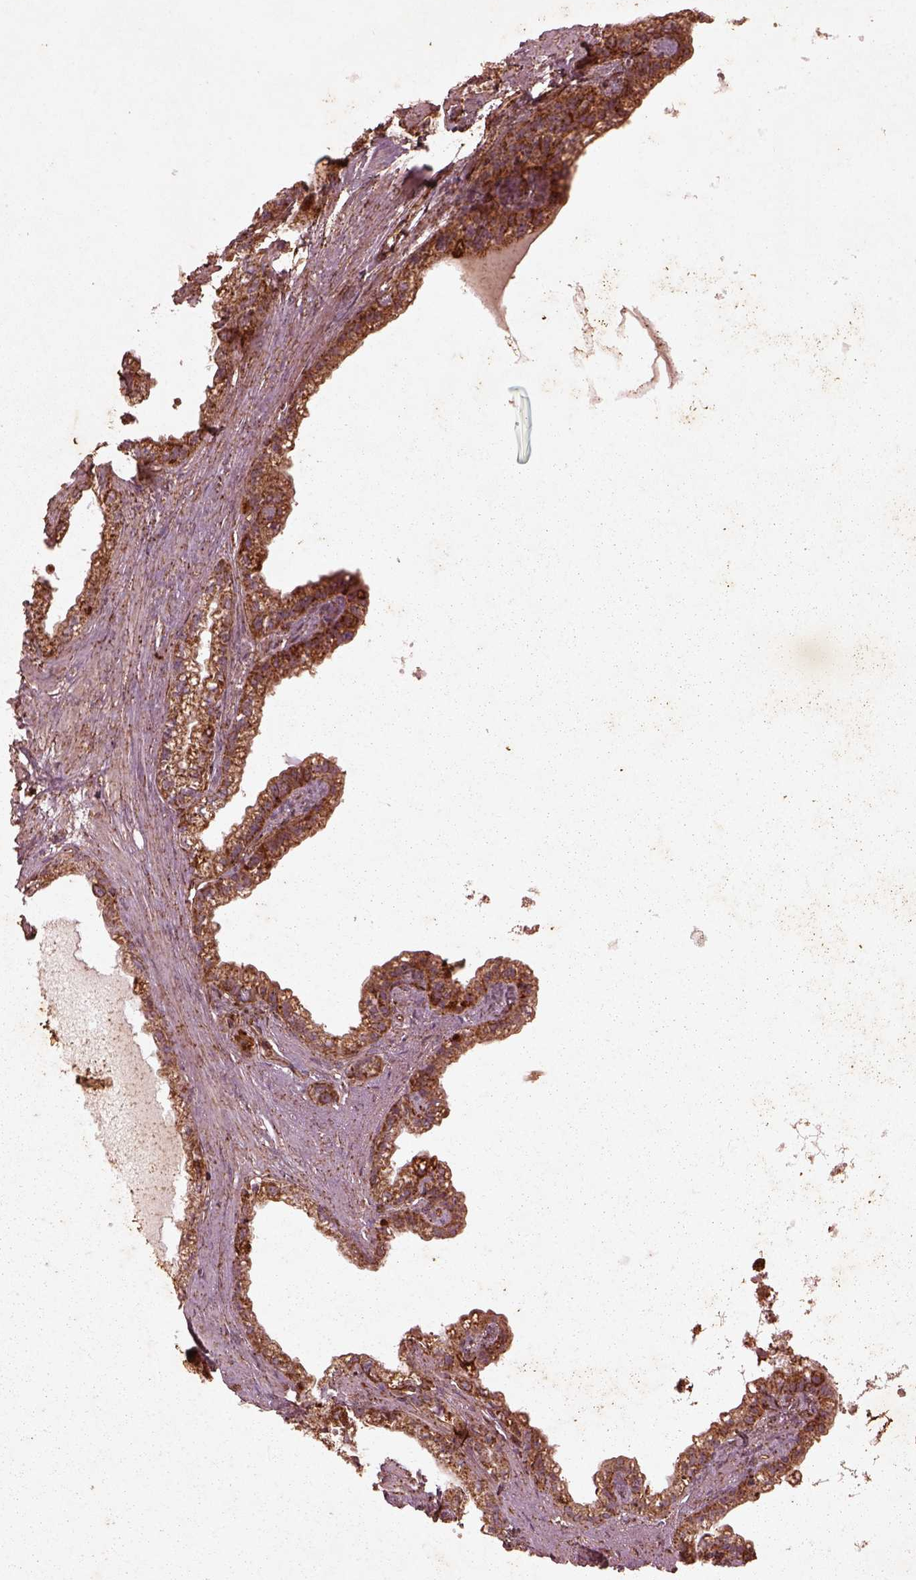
{"staining": {"intensity": "moderate", "quantity": ">75%", "location": "cytoplasmic/membranous"}, "tissue": "seminal vesicle", "cell_type": "Glandular cells", "image_type": "normal", "snomed": [{"axis": "morphology", "description": "Normal tissue, NOS"}, {"axis": "morphology", "description": "Urothelial carcinoma, NOS"}, {"axis": "topography", "description": "Urinary bladder"}, {"axis": "topography", "description": "Seminal veicle"}], "caption": "A high-resolution image shows IHC staining of normal seminal vesicle, which shows moderate cytoplasmic/membranous positivity in about >75% of glandular cells. Immunohistochemistry (ihc) stains the protein of interest in brown and the nuclei are stained blue.", "gene": "ENSG00000285130", "patient": {"sex": "male", "age": 76}}